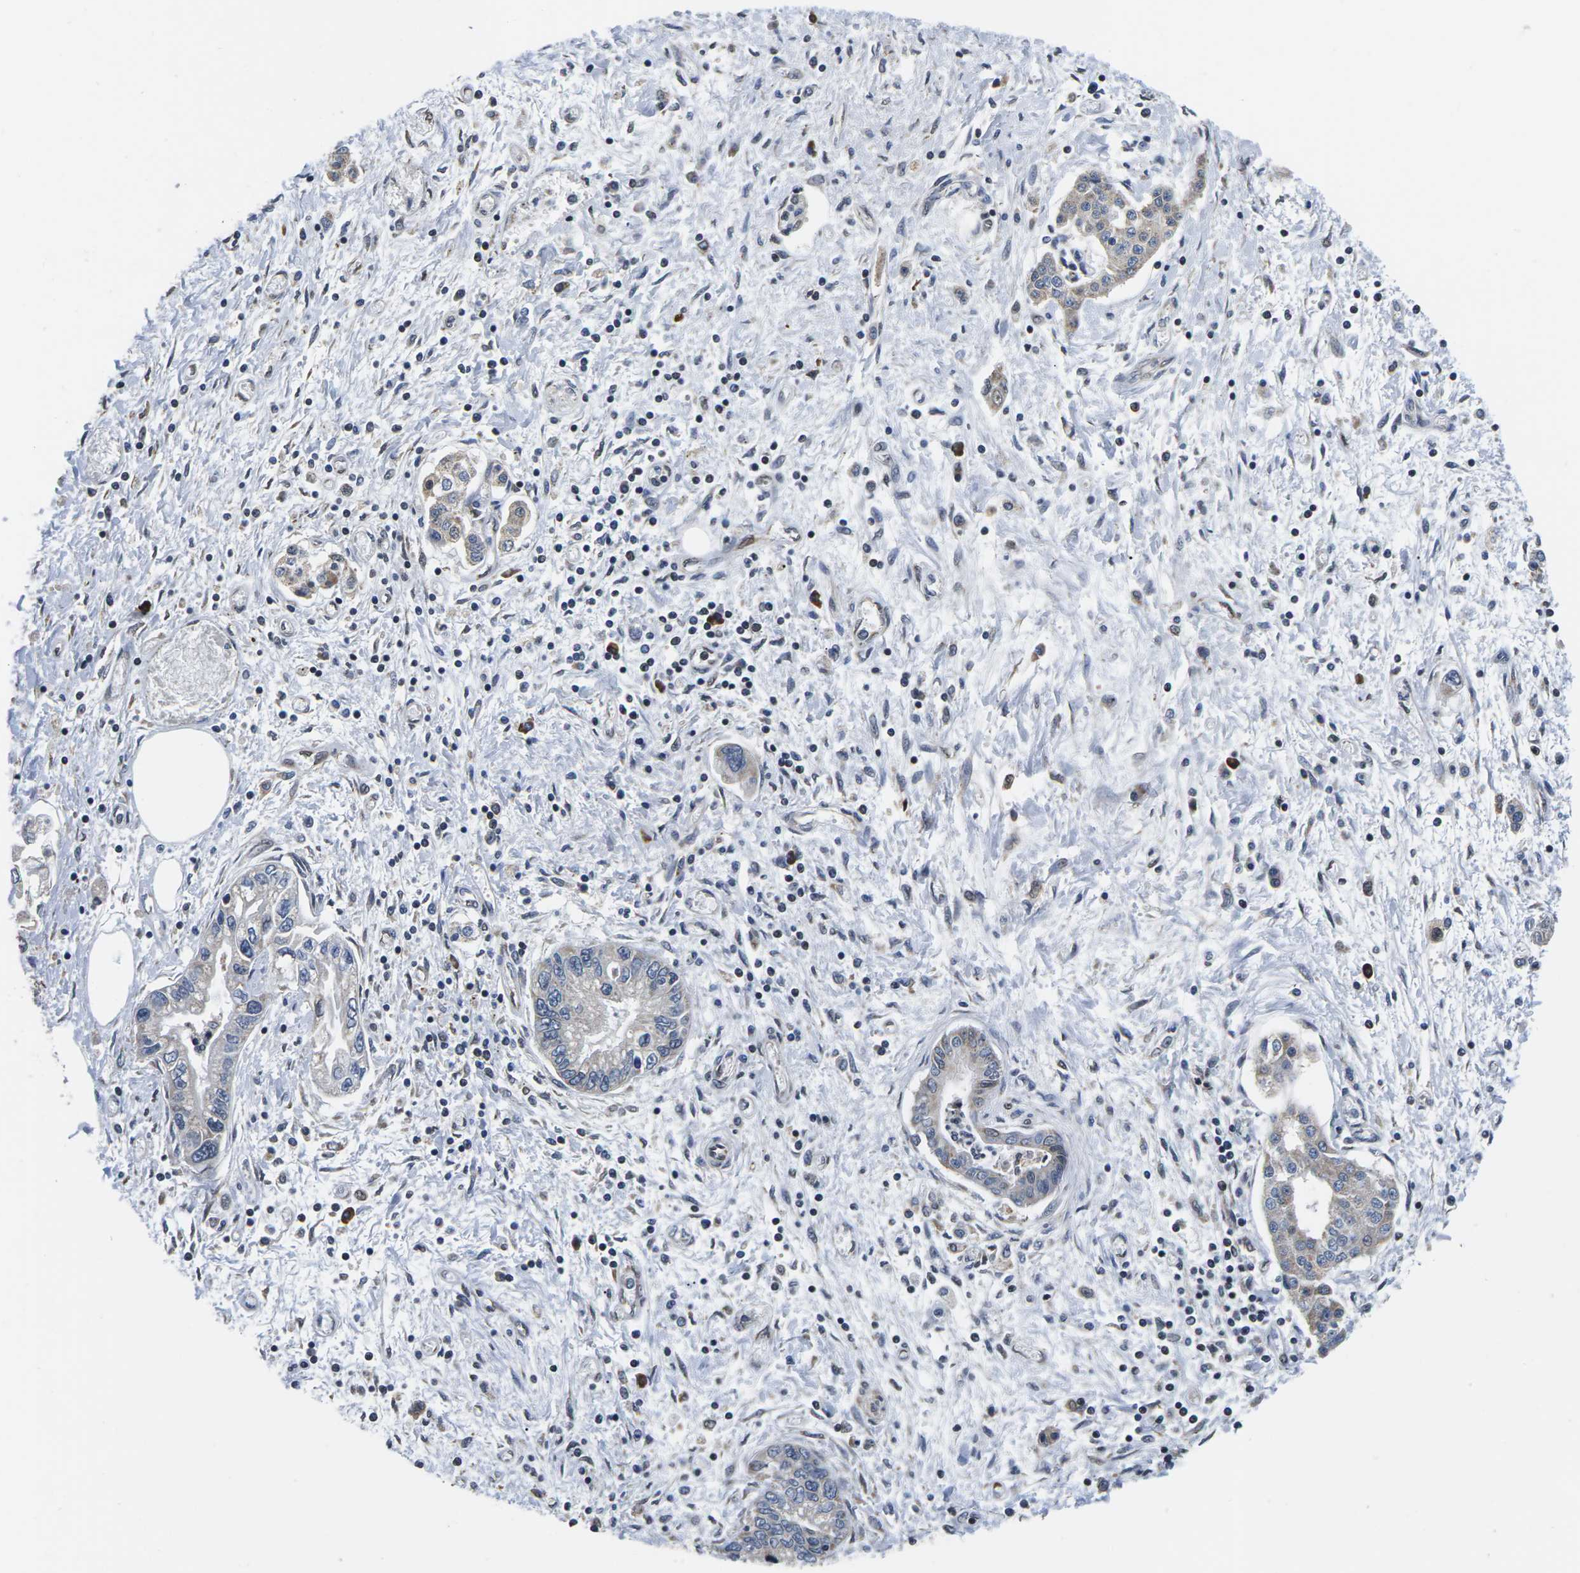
{"staining": {"intensity": "negative", "quantity": "none", "location": "none"}, "tissue": "pancreatic cancer", "cell_type": "Tumor cells", "image_type": "cancer", "snomed": [{"axis": "morphology", "description": "Adenocarcinoma, NOS"}, {"axis": "topography", "description": "Pancreas"}], "caption": "This is an immunohistochemistry (IHC) photomicrograph of human pancreatic cancer. There is no positivity in tumor cells.", "gene": "CCNE1", "patient": {"sex": "male", "age": 56}}